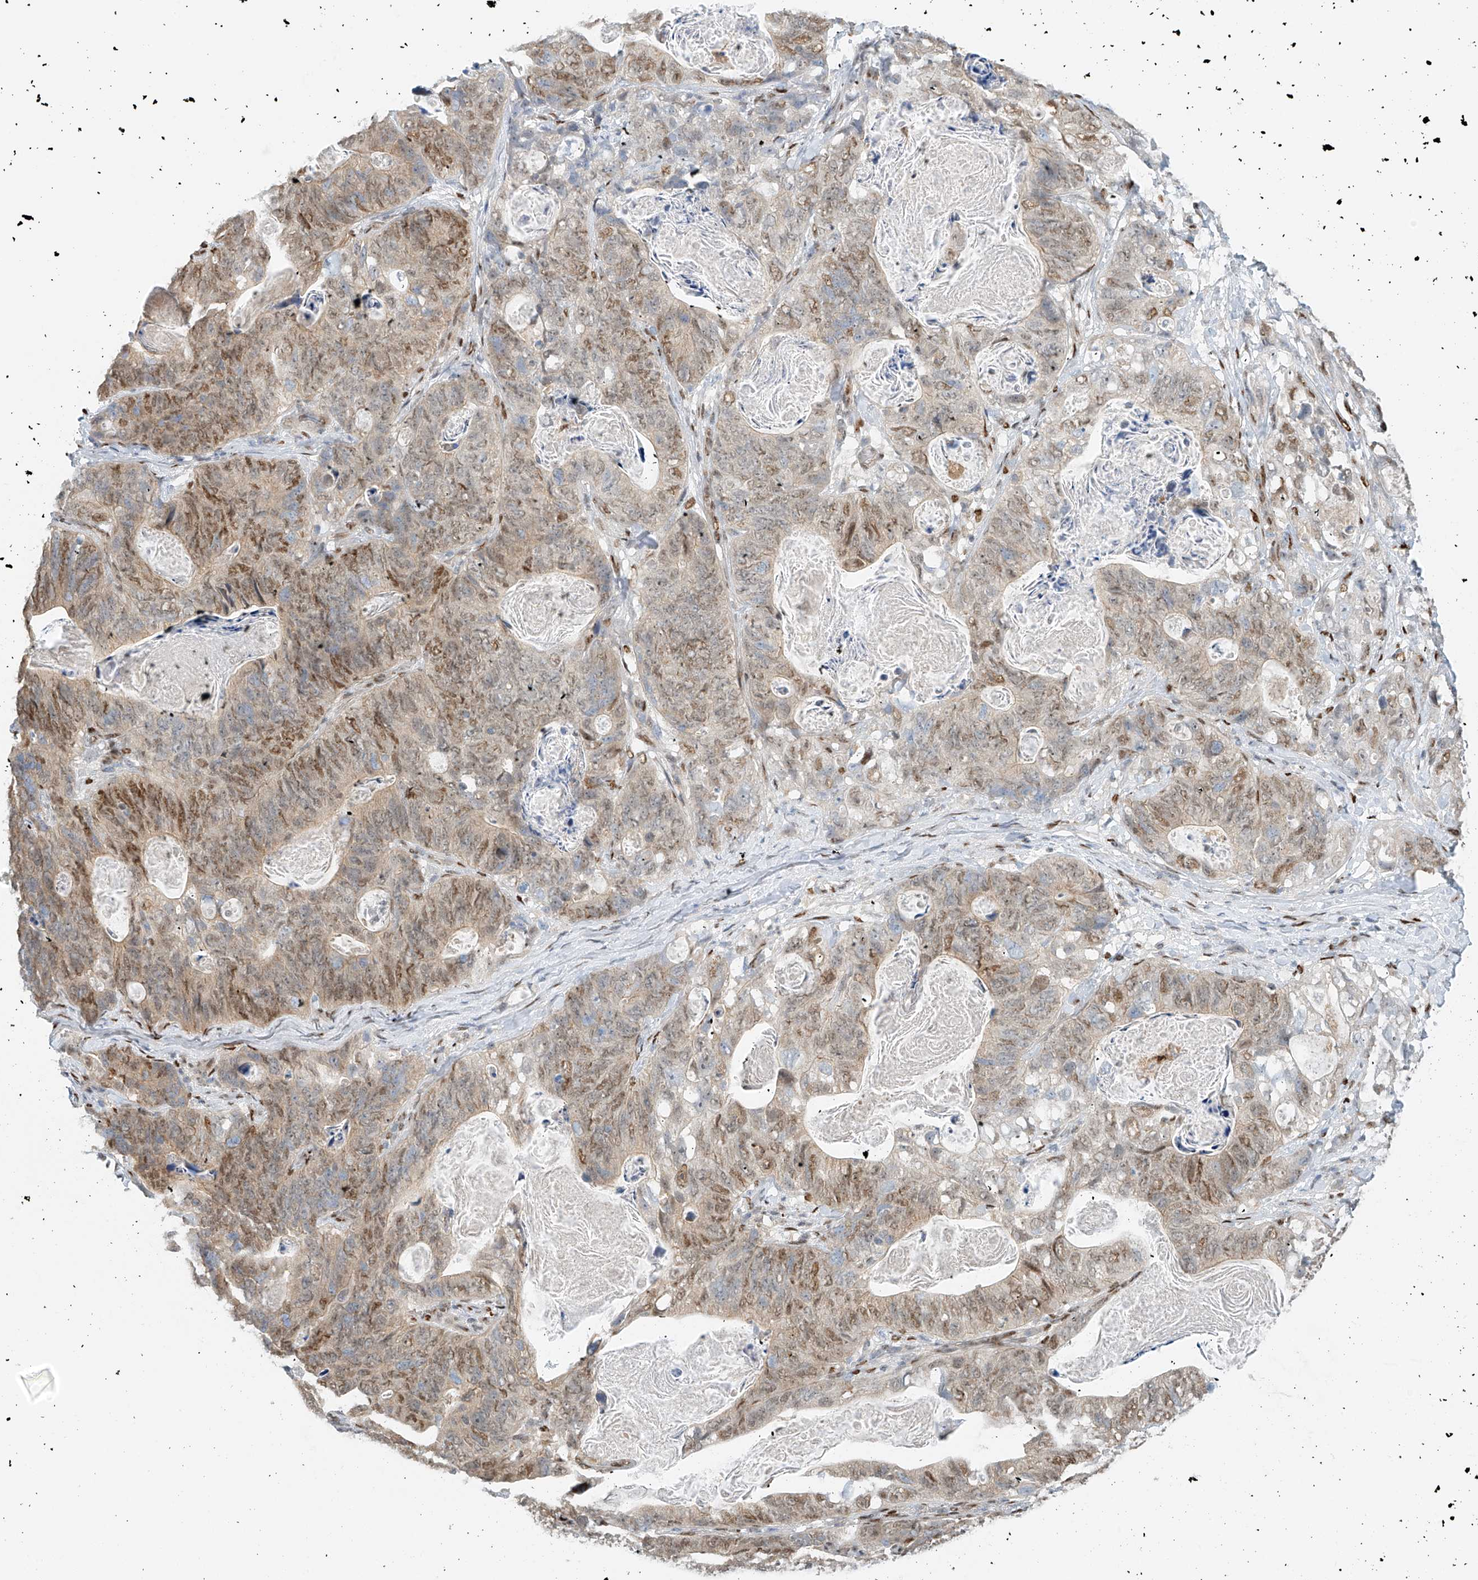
{"staining": {"intensity": "moderate", "quantity": "25%-75%", "location": "nuclear"}, "tissue": "stomach cancer", "cell_type": "Tumor cells", "image_type": "cancer", "snomed": [{"axis": "morphology", "description": "Normal tissue, NOS"}, {"axis": "morphology", "description": "Adenocarcinoma, NOS"}, {"axis": "topography", "description": "Stomach"}], "caption": "Moderate nuclear expression for a protein is seen in about 25%-75% of tumor cells of stomach cancer using IHC.", "gene": "ZNF514", "patient": {"sex": "female", "age": 89}}